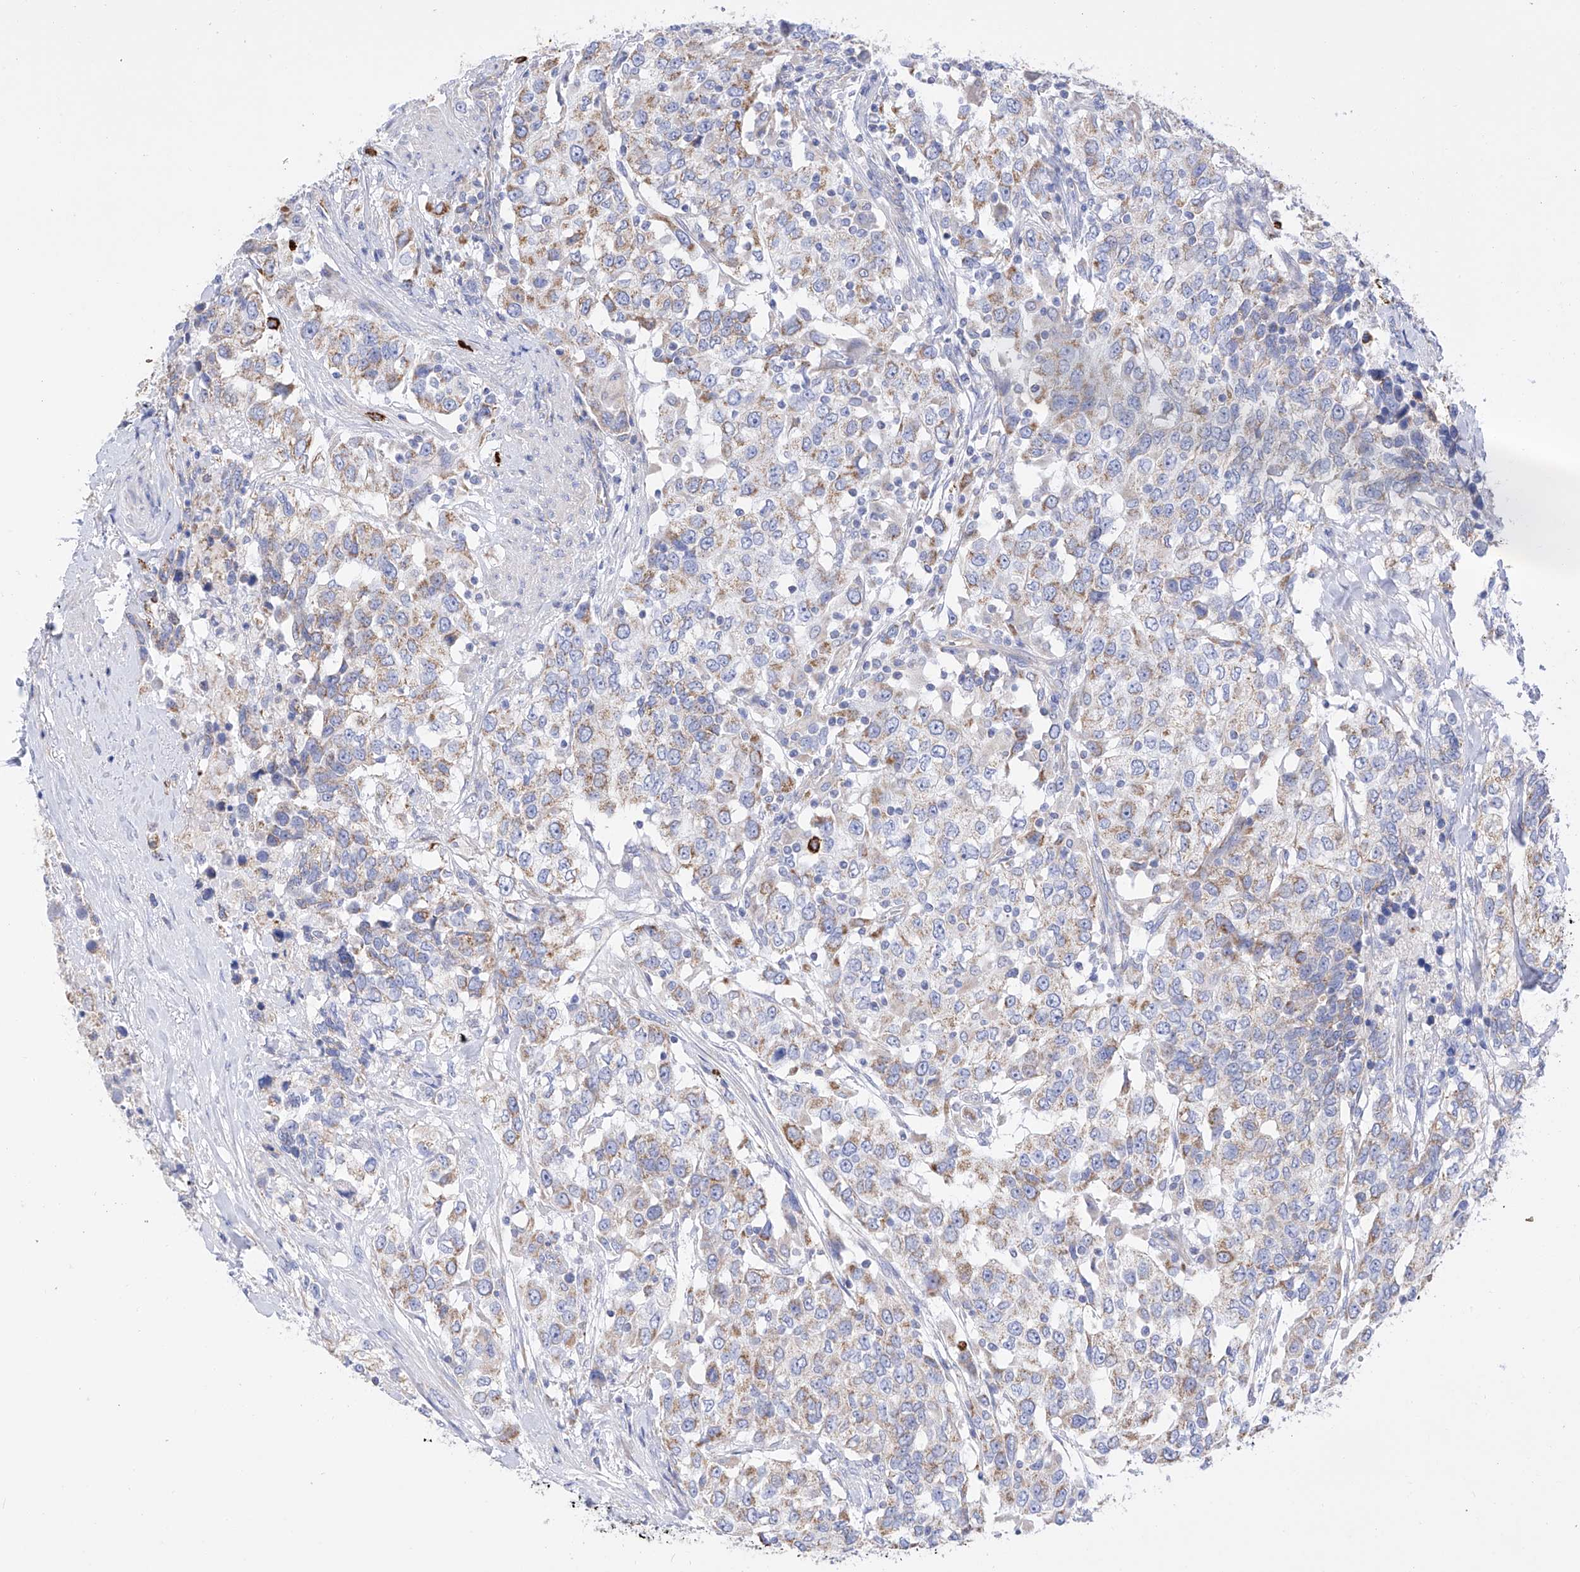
{"staining": {"intensity": "moderate", "quantity": ">75%", "location": "cytoplasmic/membranous"}, "tissue": "urothelial cancer", "cell_type": "Tumor cells", "image_type": "cancer", "snomed": [{"axis": "morphology", "description": "Urothelial carcinoma, High grade"}, {"axis": "topography", "description": "Urinary bladder"}], "caption": "Urothelial cancer stained for a protein (brown) reveals moderate cytoplasmic/membranous positive expression in approximately >75% of tumor cells.", "gene": "FLG", "patient": {"sex": "female", "age": 80}}